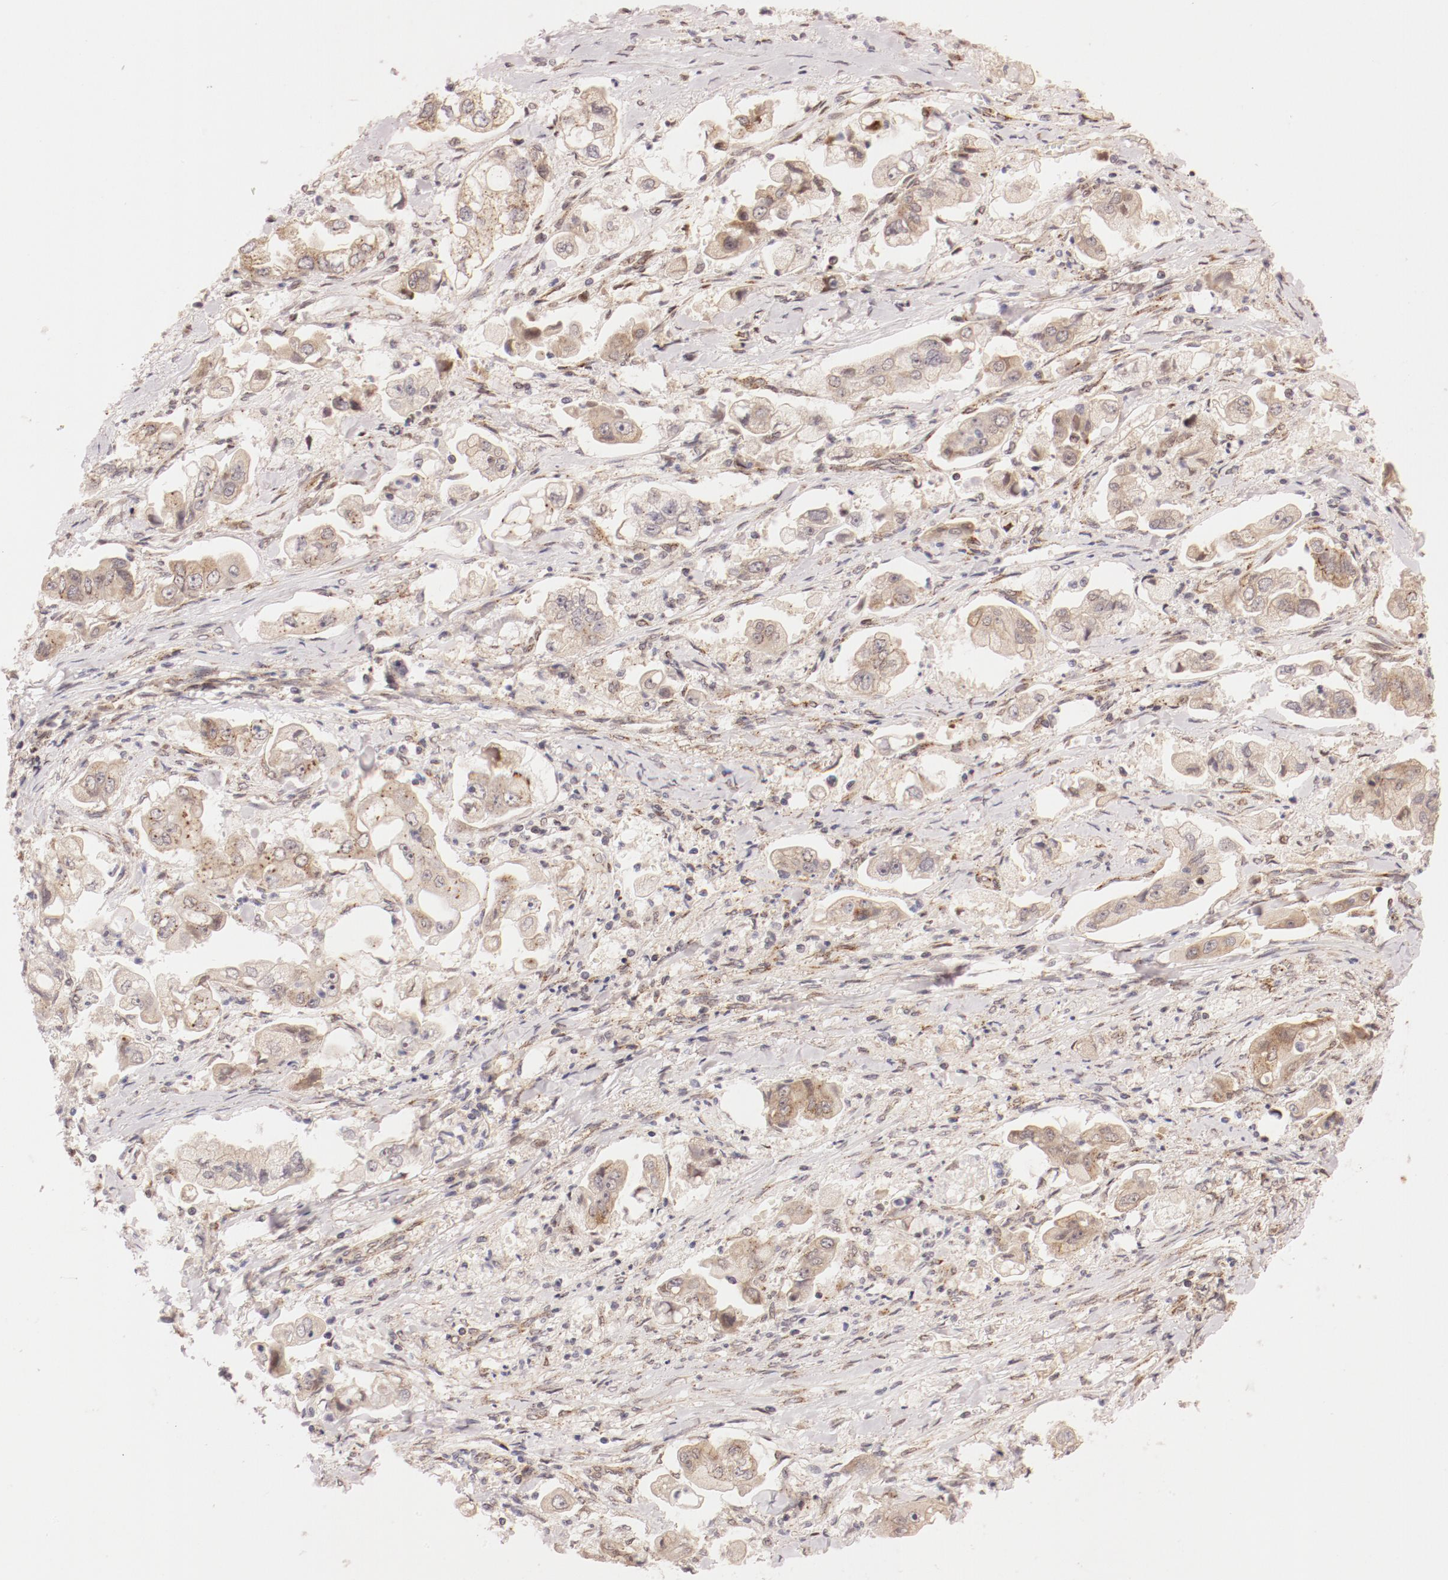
{"staining": {"intensity": "negative", "quantity": "none", "location": "none"}, "tissue": "stomach cancer", "cell_type": "Tumor cells", "image_type": "cancer", "snomed": [{"axis": "morphology", "description": "Adenocarcinoma, NOS"}, {"axis": "topography", "description": "Stomach"}], "caption": "Stomach adenocarcinoma stained for a protein using IHC demonstrates no expression tumor cells.", "gene": "RPL12", "patient": {"sex": "male", "age": 62}}